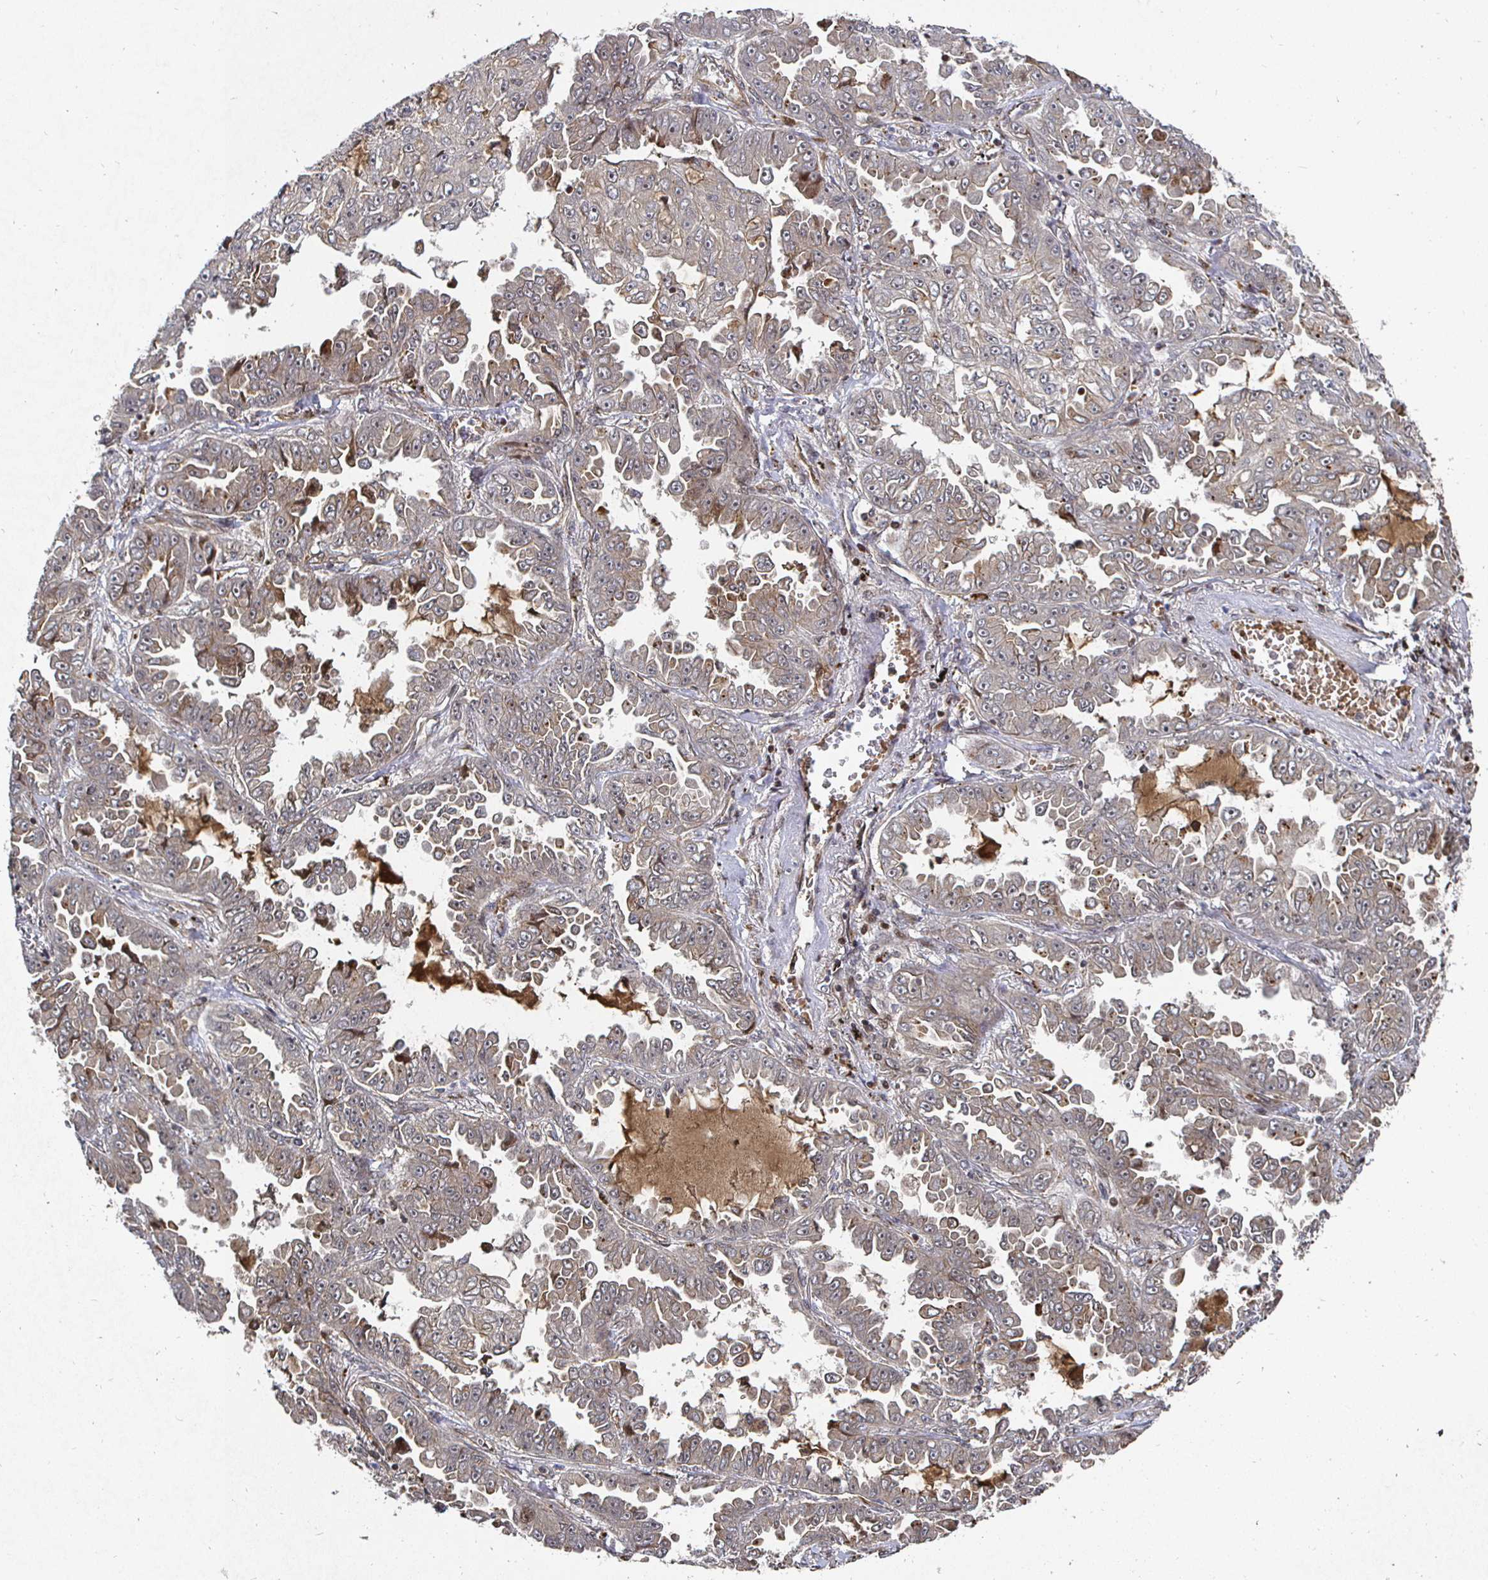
{"staining": {"intensity": "moderate", "quantity": "25%-75%", "location": "cytoplasmic/membranous"}, "tissue": "lung cancer", "cell_type": "Tumor cells", "image_type": "cancer", "snomed": [{"axis": "morphology", "description": "Adenocarcinoma, NOS"}, {"axis": "topography", "description": "Lung"}], "caption": "Brown immunohistochemical staining in adenocarcinoma (lung) reveals moderate cytoplasmic/membranous positivity in approximately 25%-75% of tumor cells.", "gene": "TBKBP1", "patient": {"sex": "female", "age": 52}}